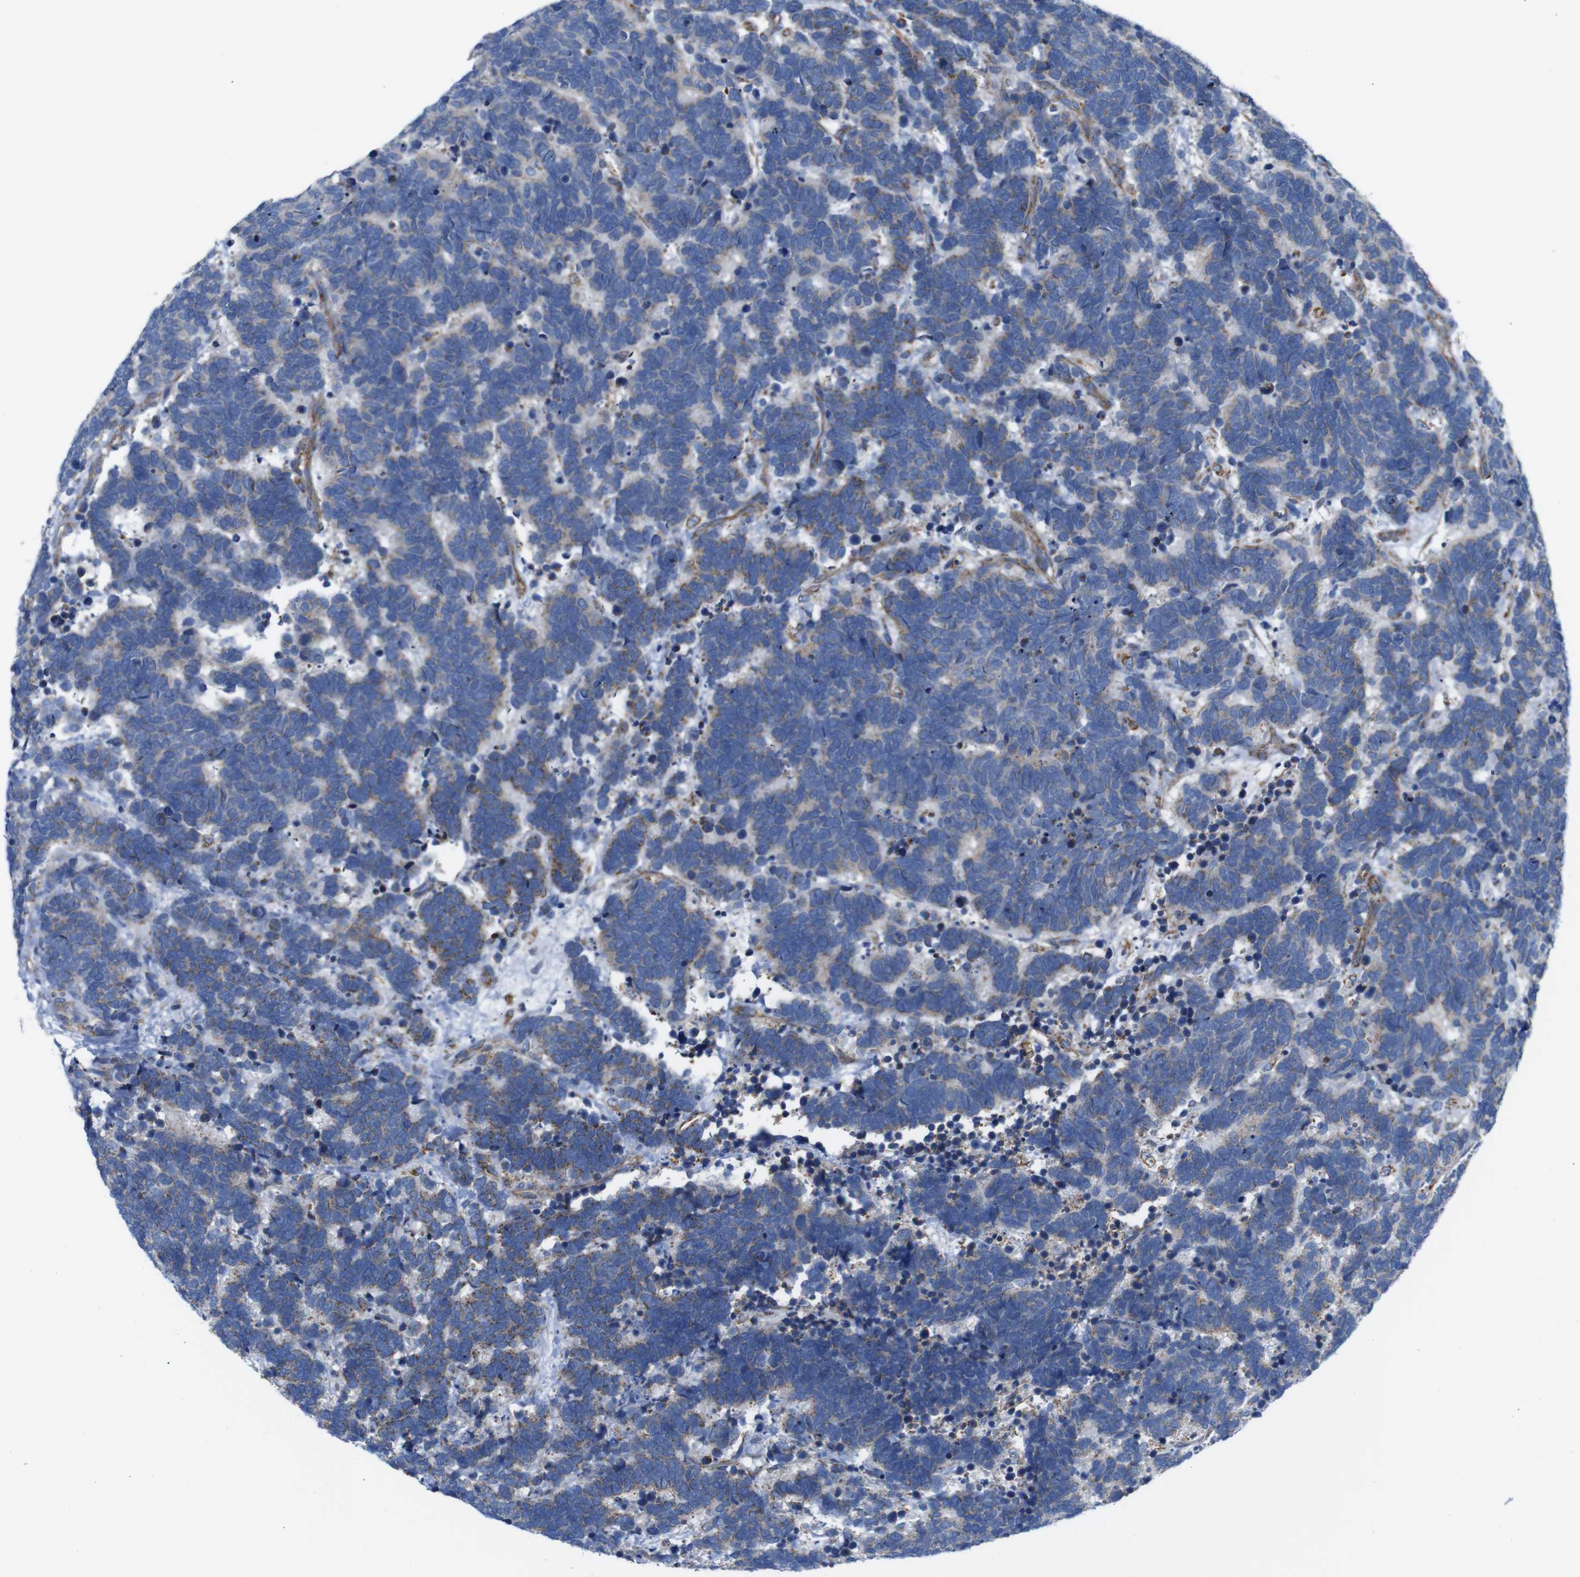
{"staining": {"intensity": "weak", "quantity": "25%-75%", "location": "cytoplasmic/membranous"}, "tissue": "carcinoid", "cell_type": "Tumor cells", "image_type": "cancer", "snomed": [{"axis": "morphology", "description": "Carcinoma, NOS"}, {"axis": "morphology", "description": "Carcinoid, malignant, NOS"}, {"axis": "topography", "description": "Urinary bladder"}], "caption": "Immunohistochemistry (DAB (3,3'-diaminobenzidine)) staining of carcinoid (malignant) demonstrates weak cytoplasmic/membranous protein staining in approximately 25%-75% of tumor cells.", "gene": "PDCD1LG2", "patient": {"sex": "male", "age": 57}}